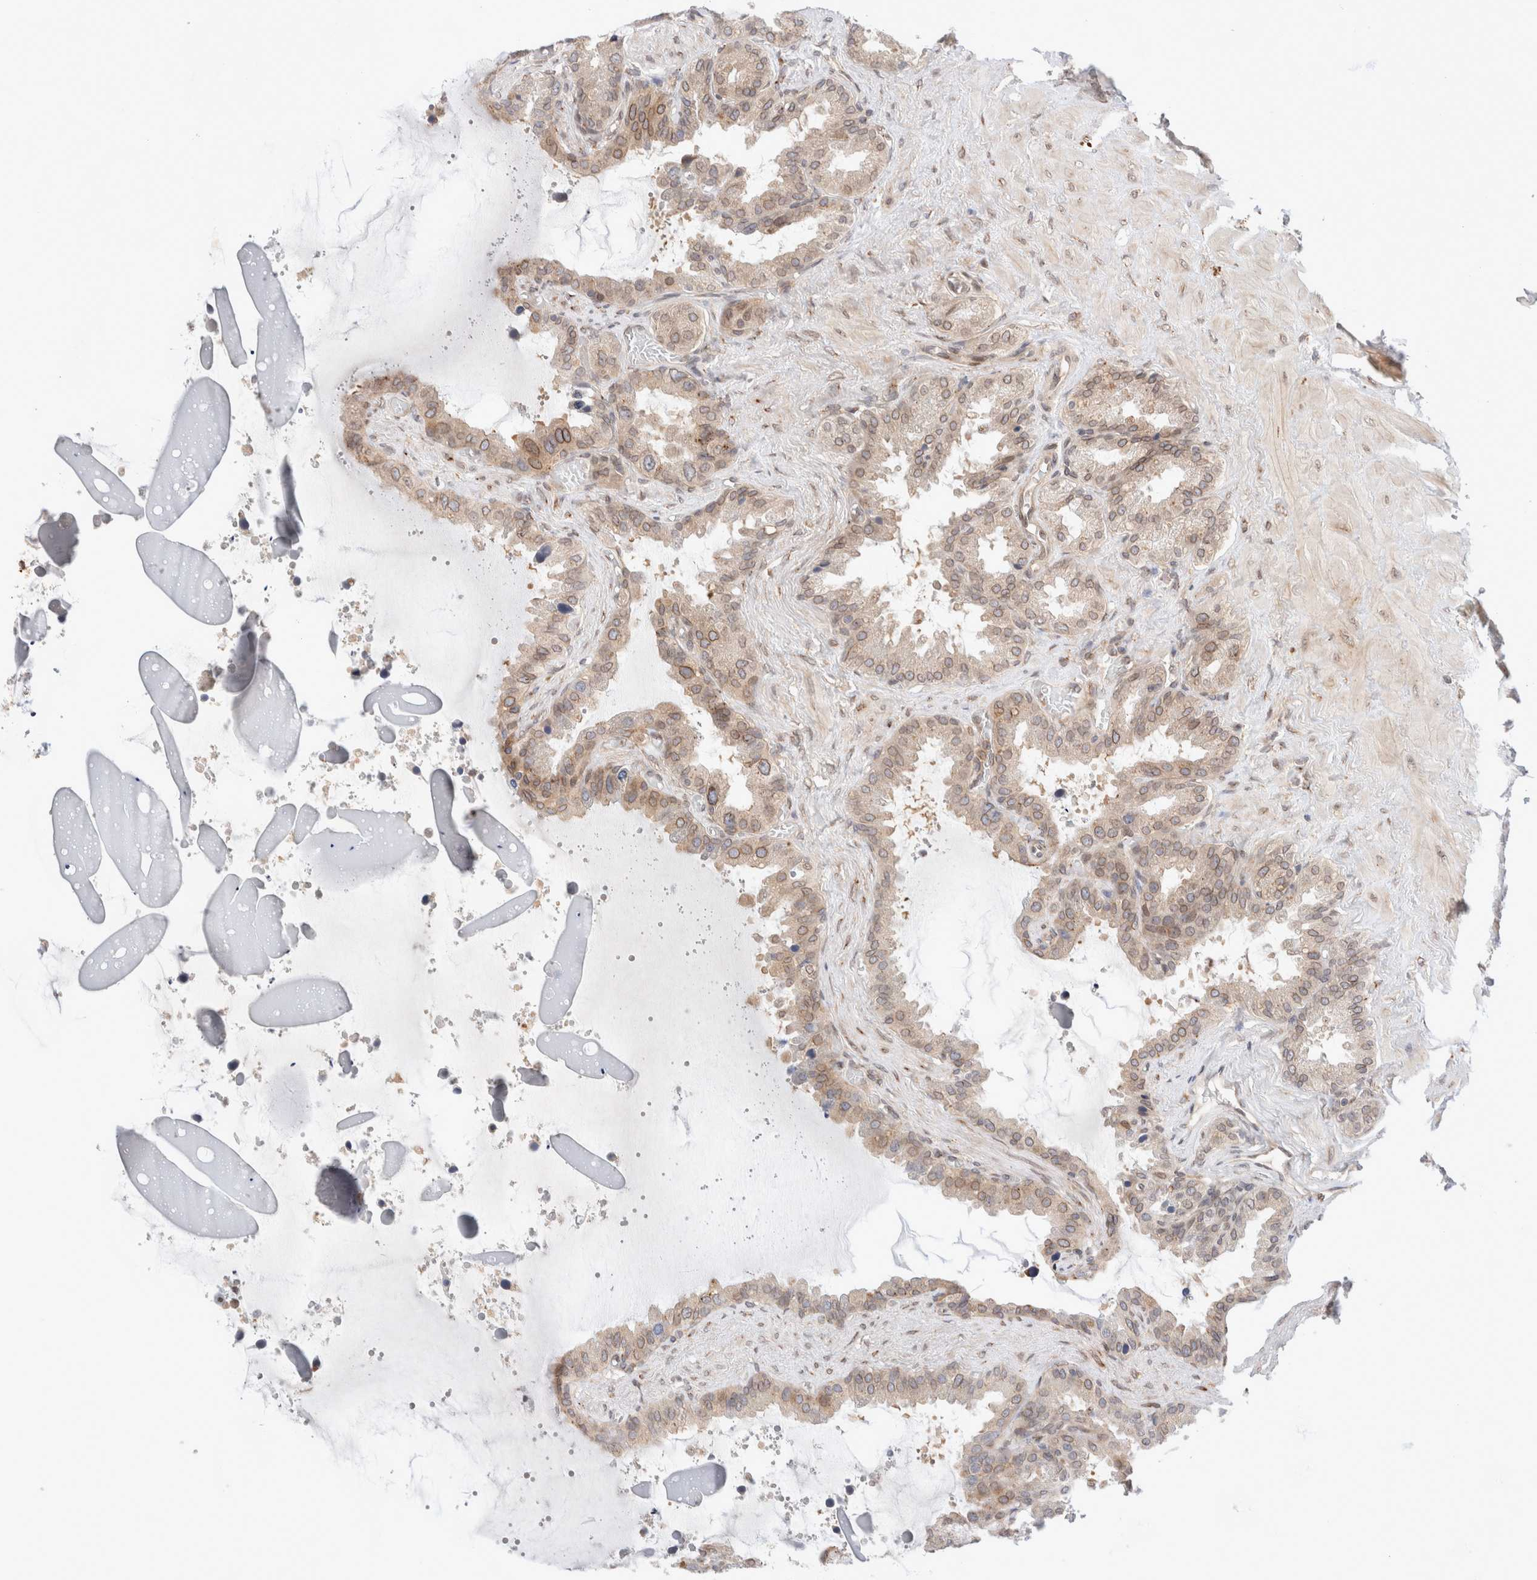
{"staining": {"intensity": "weak", "quantity": ">75%", "location": "cytoplasmic/membranous"}, "tissue": "seminal vesicle", "cell_type": "Glandular cells", "image_type": "normal", "snomed": [{"axis": "morphology", "description": "Normal tissue, NOS"}, {"axis": "topography", "description": "Seminal veicle"}], "caption": "Immunohistochemistry (IHC) micrograph of benign seminal vesicle: human seminal vesicle stained using immunohistochemistry (IHC) demonstrates low levels of weak protein expression localized specifically in the cytoplasmic/membranous of glandular cells, appearing as a cytoplasmic/membranous brown color.", "gene": "GCN1", "patient": {"sex": "male", "age": 46}}